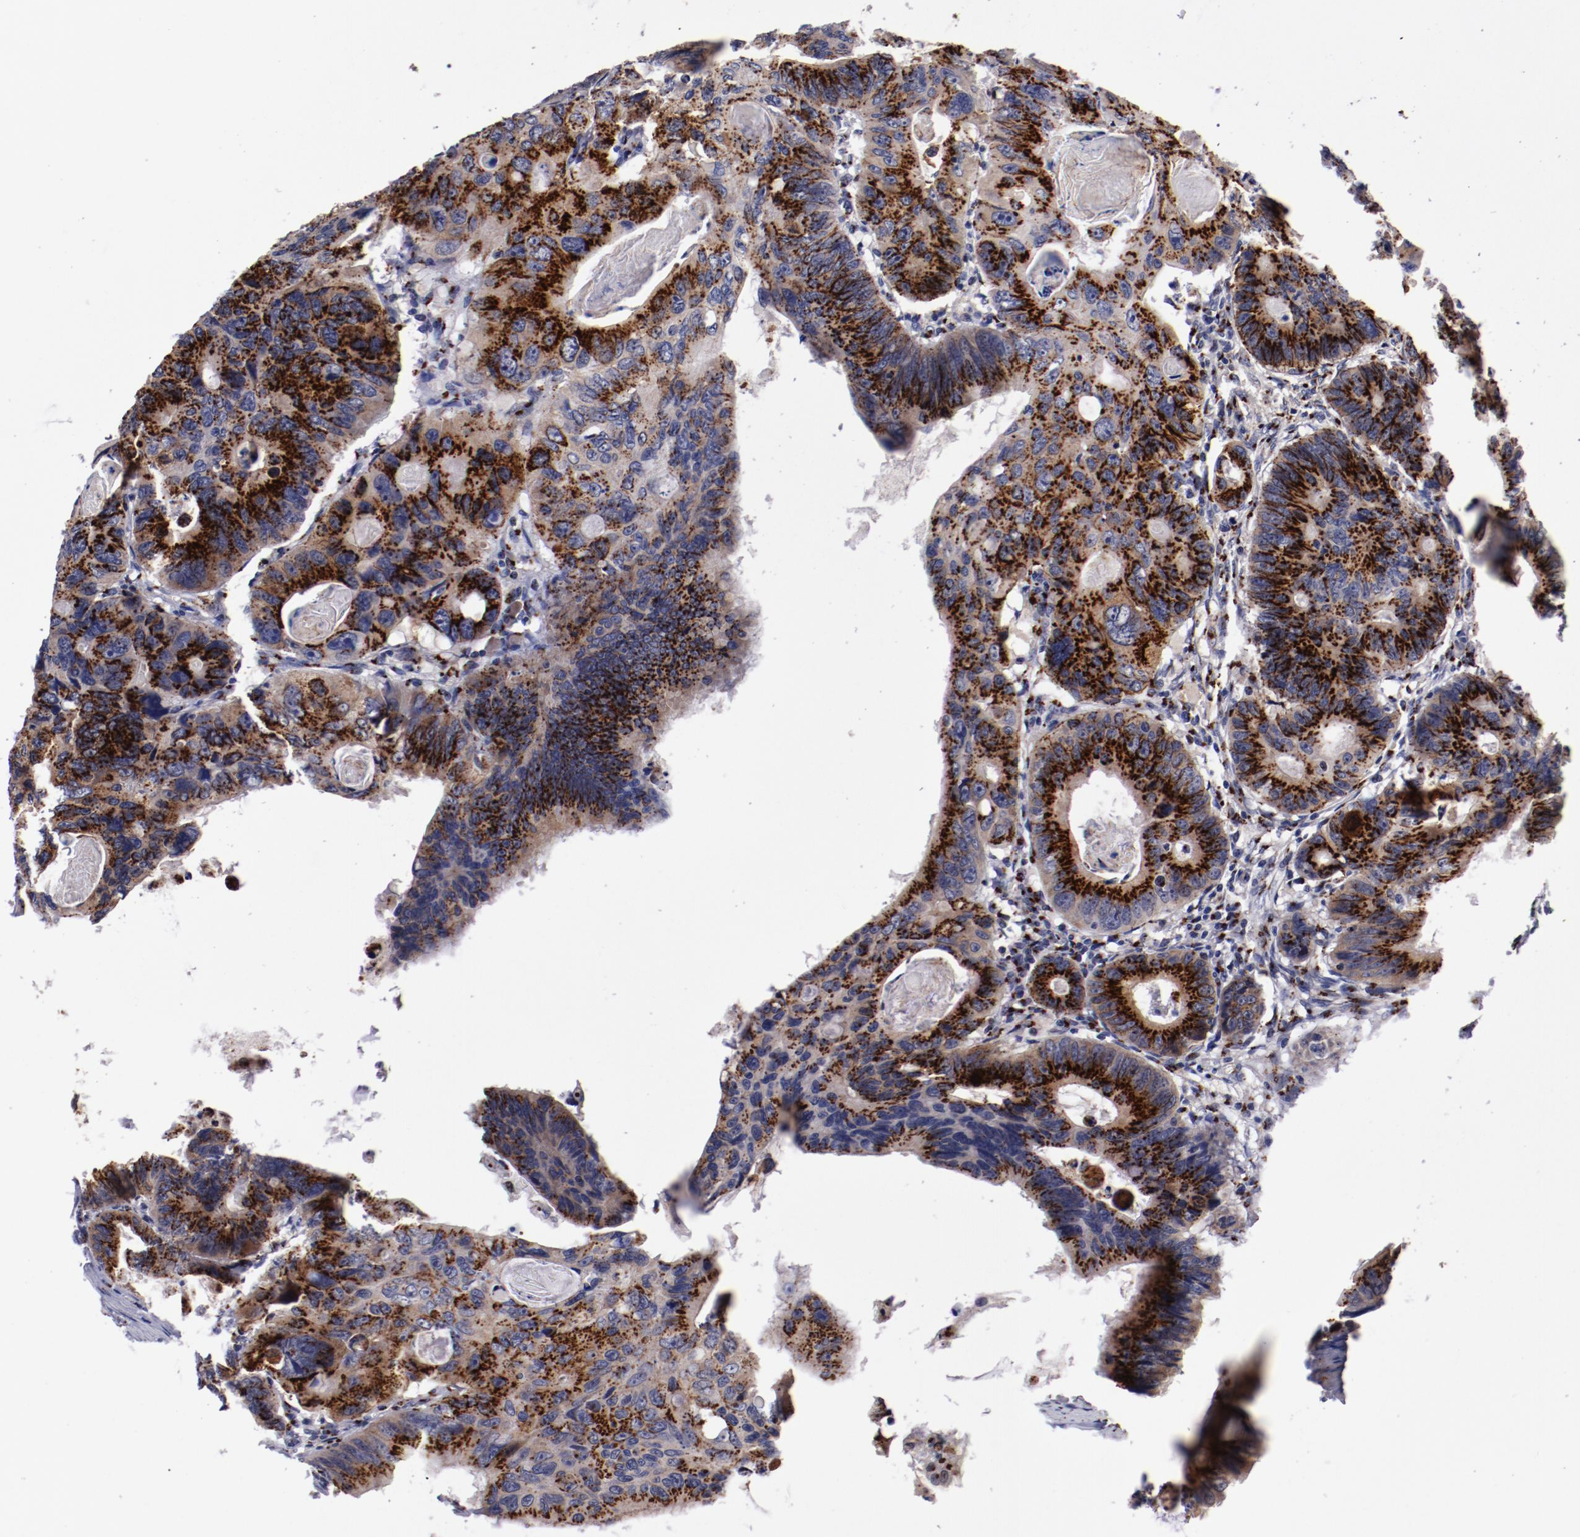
{"staining": {"intensity": "strong", "quantity": ">75%", "location": "cytoplasmic/membranous"}, "tissue": "colorectal cancer", "cell_type": "Tumor cells", "image_type": "cancer", "snomed": [{"axis": "morphology", "description": "Adenocarcinoma, NOS"}, {"axis": "topography", "description": "Colon"}], "caption": "Human colorectal cancer stained for a protein (brown) shows strong cytoplasmic/membranous positive positivity in about >75% of tumor cells.", "gene": "GOLIM4", "patient": {"sex": "female", "age": 55}}